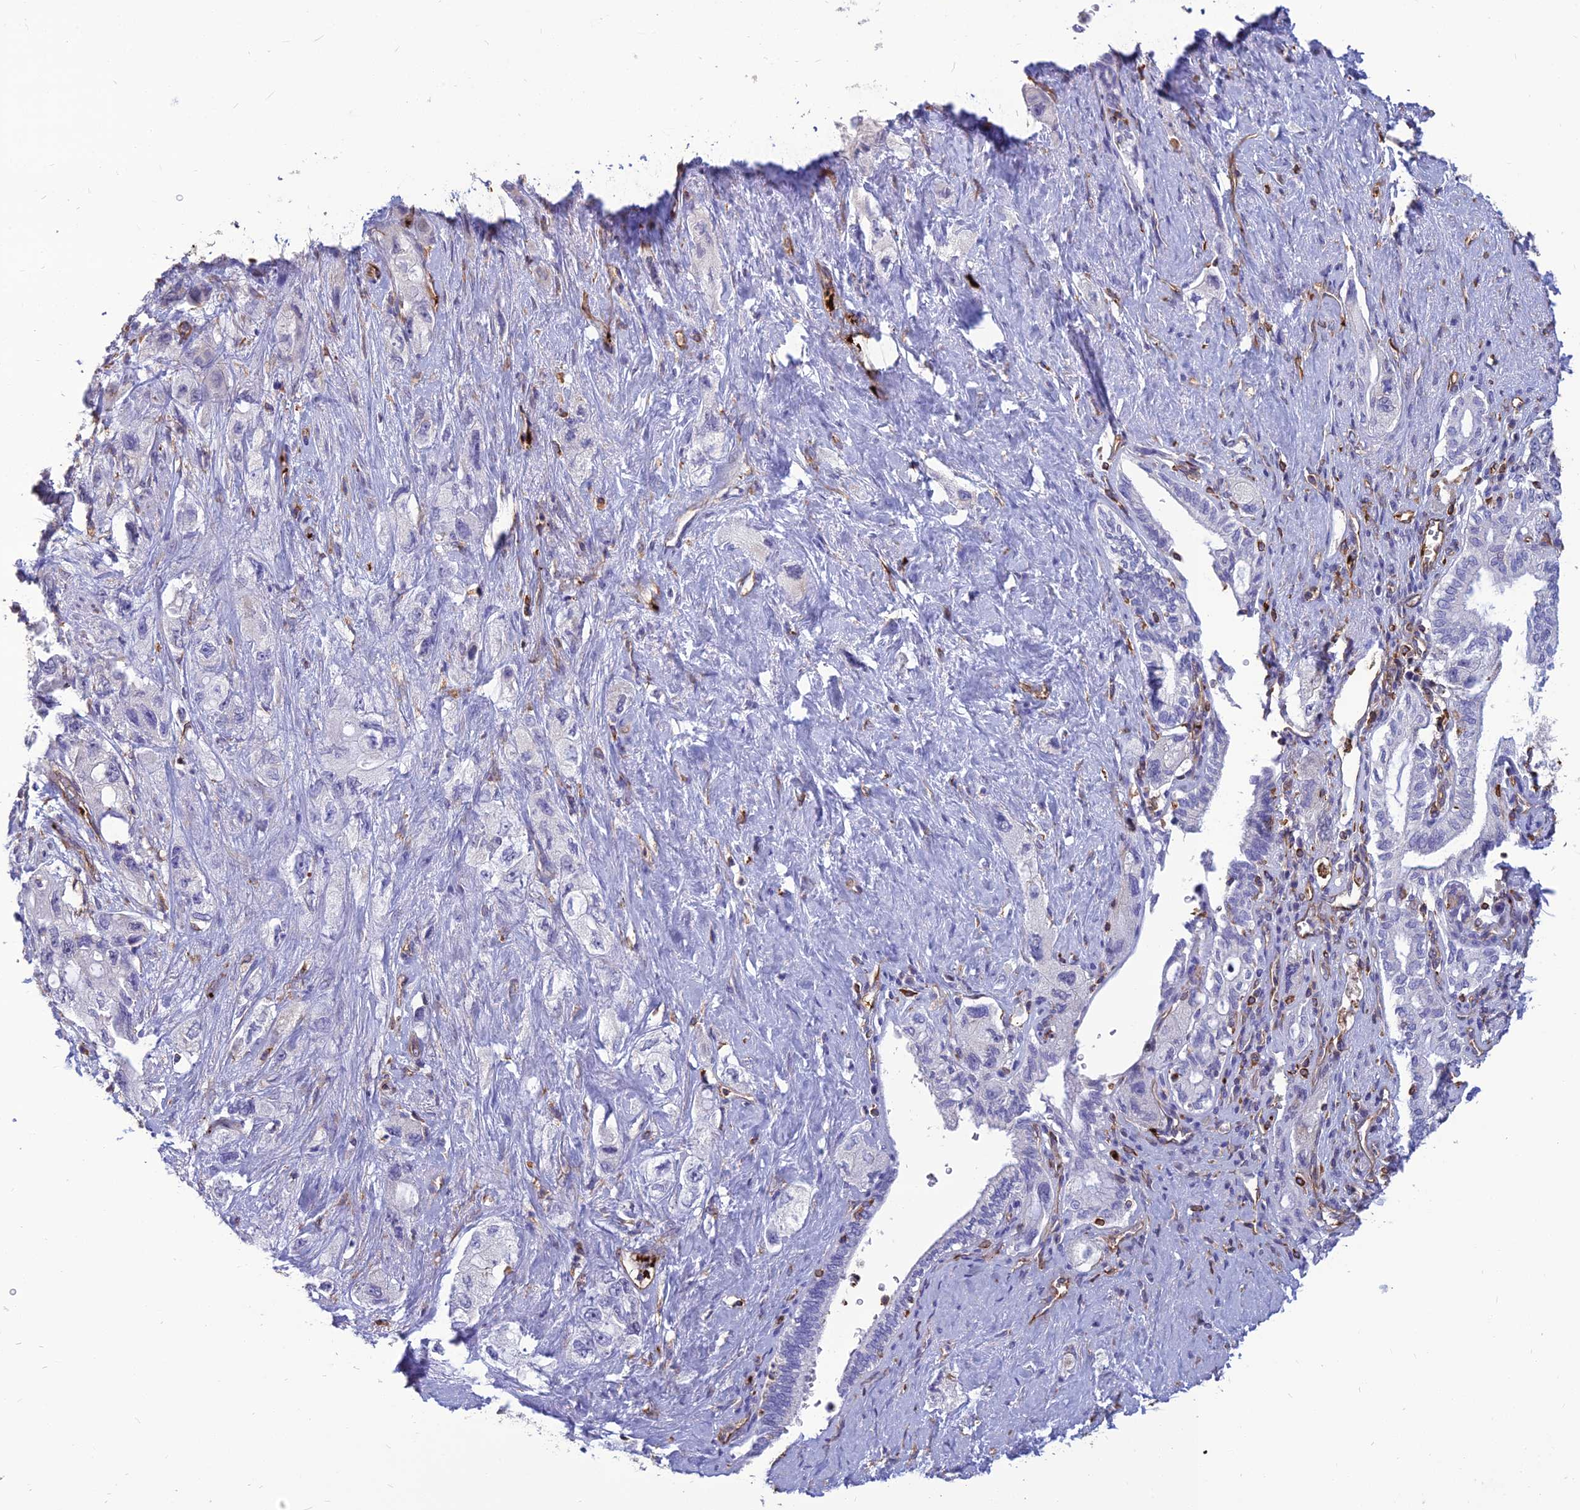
{"staining": {"intensity": "negative", "quantity": "none", "location": "none"}, "tissue": "pancreatic cancer", "cell_type": "Tumor cells", "image_type": "cancer", "snomed": [{"axis": "morphology", "description": "Adenocarcinoma, NOS"}, {"axis": "topography", "description": "Pancreas"}], "caption": "Immunohistochemistry (IHC) of pancreatic cancer exhibits no staining in tumor cells. (DAB (3,3'-diaminobenzidine) immunohistochemistry (IHC) with hematoxylin counter stain).", "gene": "PSMD11", "patient": {"sex": "female", "age": 73}}